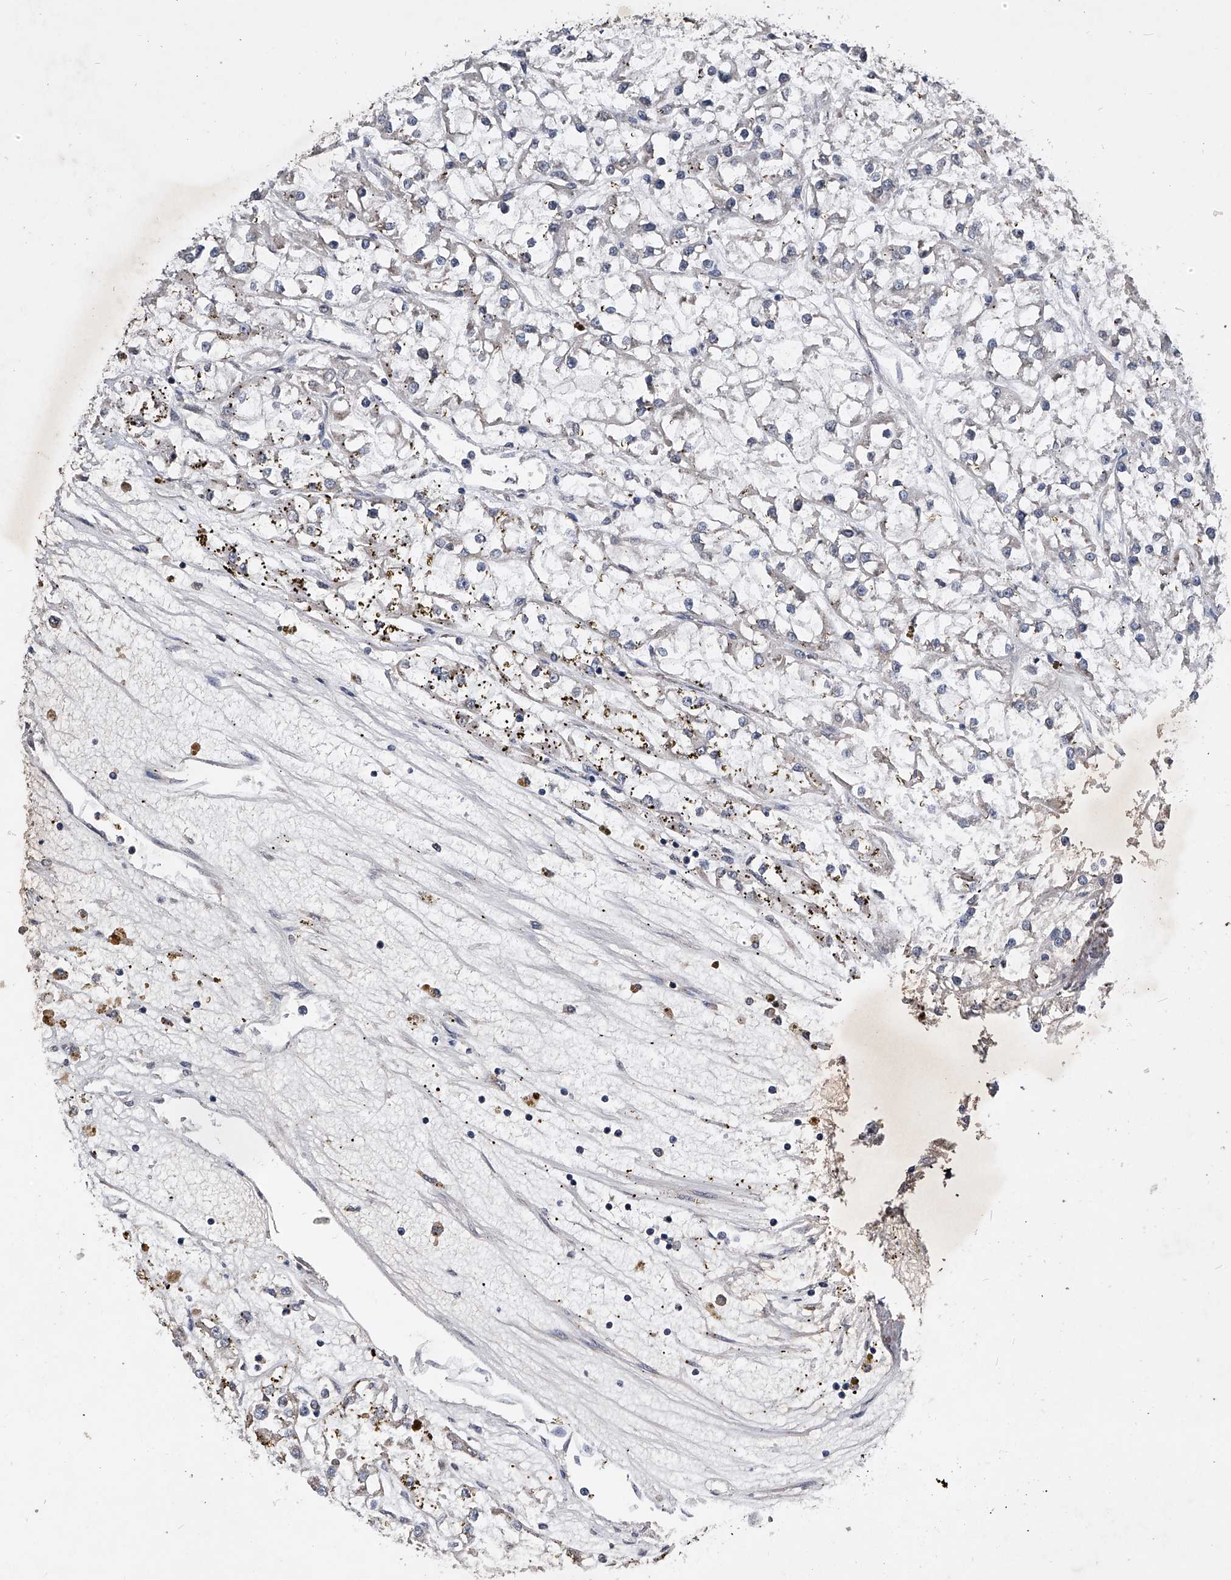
{"staining": {"intensity": "negative", "quantity": "none", "location": "none"}, "tissue": "renal cancer", "cell_type": "Tumor cells", "image_type": "cancer", "snomed": [{"axis": "morphology", "description": "Adenocarcinoma, NOS"}, {"axis": "topography", "description": "Kidney"}], "caption": "Immunohistochemistry (IHC) micrograph of neoplastic tissue: human adenocarcinoma (renal) stained with DAB displays no significant protein positivity in tumor cells.", "gene": "ZNF30", "patient": {"sex": "female", "age": 52}}